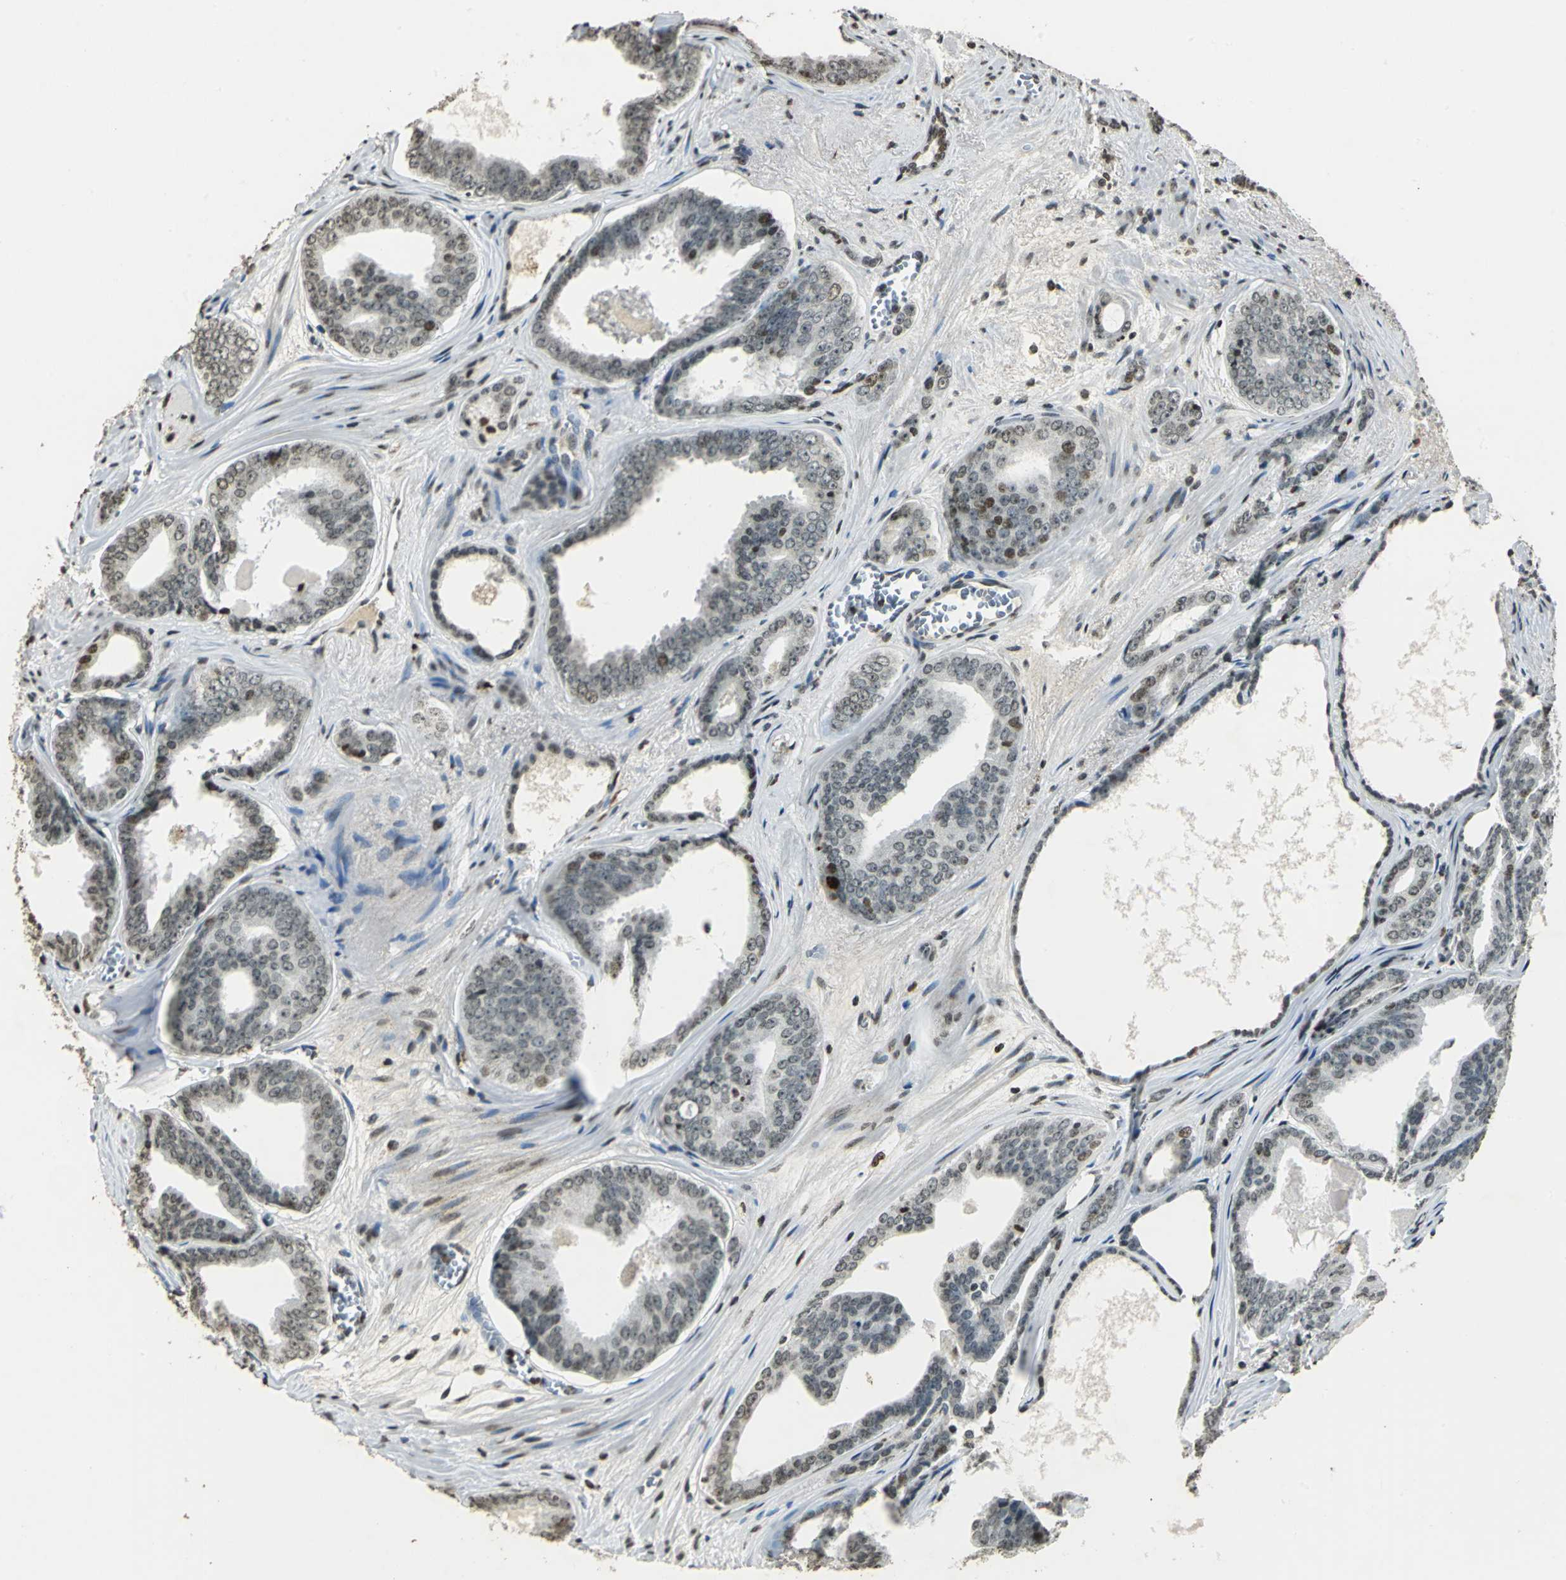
{"staining": {"intensity": "weak", "quantity": ">75%", "location": "nuclear"}, "tissue": "prostate cancer", "cell_type": "Tumor cells", "image_type": "cancer", "snomed": [{"axis": "morphology", "description": "Adenocarcinoma, Medium grade"}, {"axis": "topography", "description": "Prostate"}], "caption": "Human prostate cancer stained for a protein (brown) exhibits weak nuclear positive expression in approximately >75% of tumor cells.", "gene": "MCM4", "patient": {"sex": "male", "age": 79}}